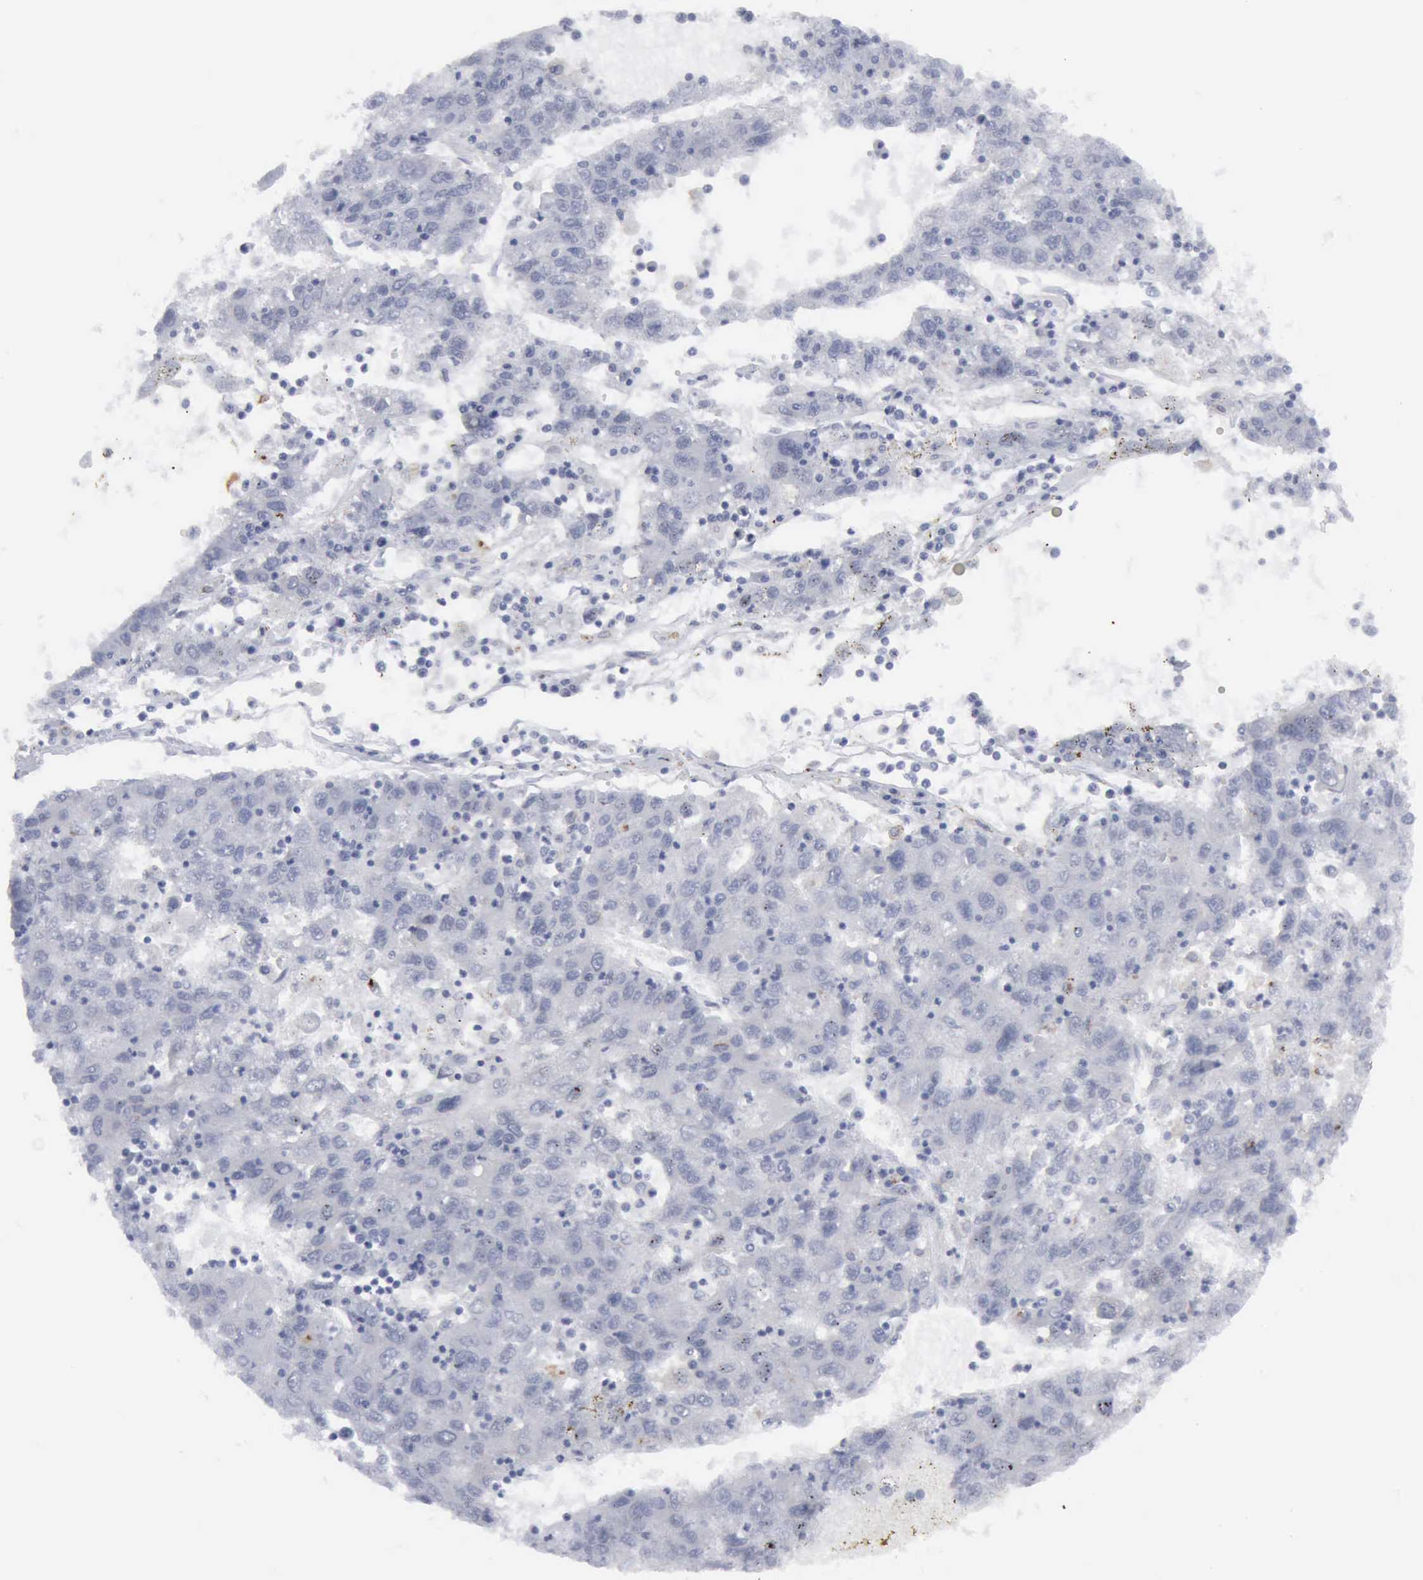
{"staining": {"intensity": "negative", "quantity": "none", "location": "none"}, "tissue": "liver cancer", "cell_type": "Tumor cells", "image_type": "cancer", "snomed": [{"axis": "morphology", "description": "Carcinoma, Hepatocellular, NOS"}, {"axis": "topography", "description": "Liver"}], "caption": "The image reveals no staining of tumor cells in liver hepatocellular carcinoma.", "gene": "VCAM1", "patient": {"sex": "male", "age": 49}}